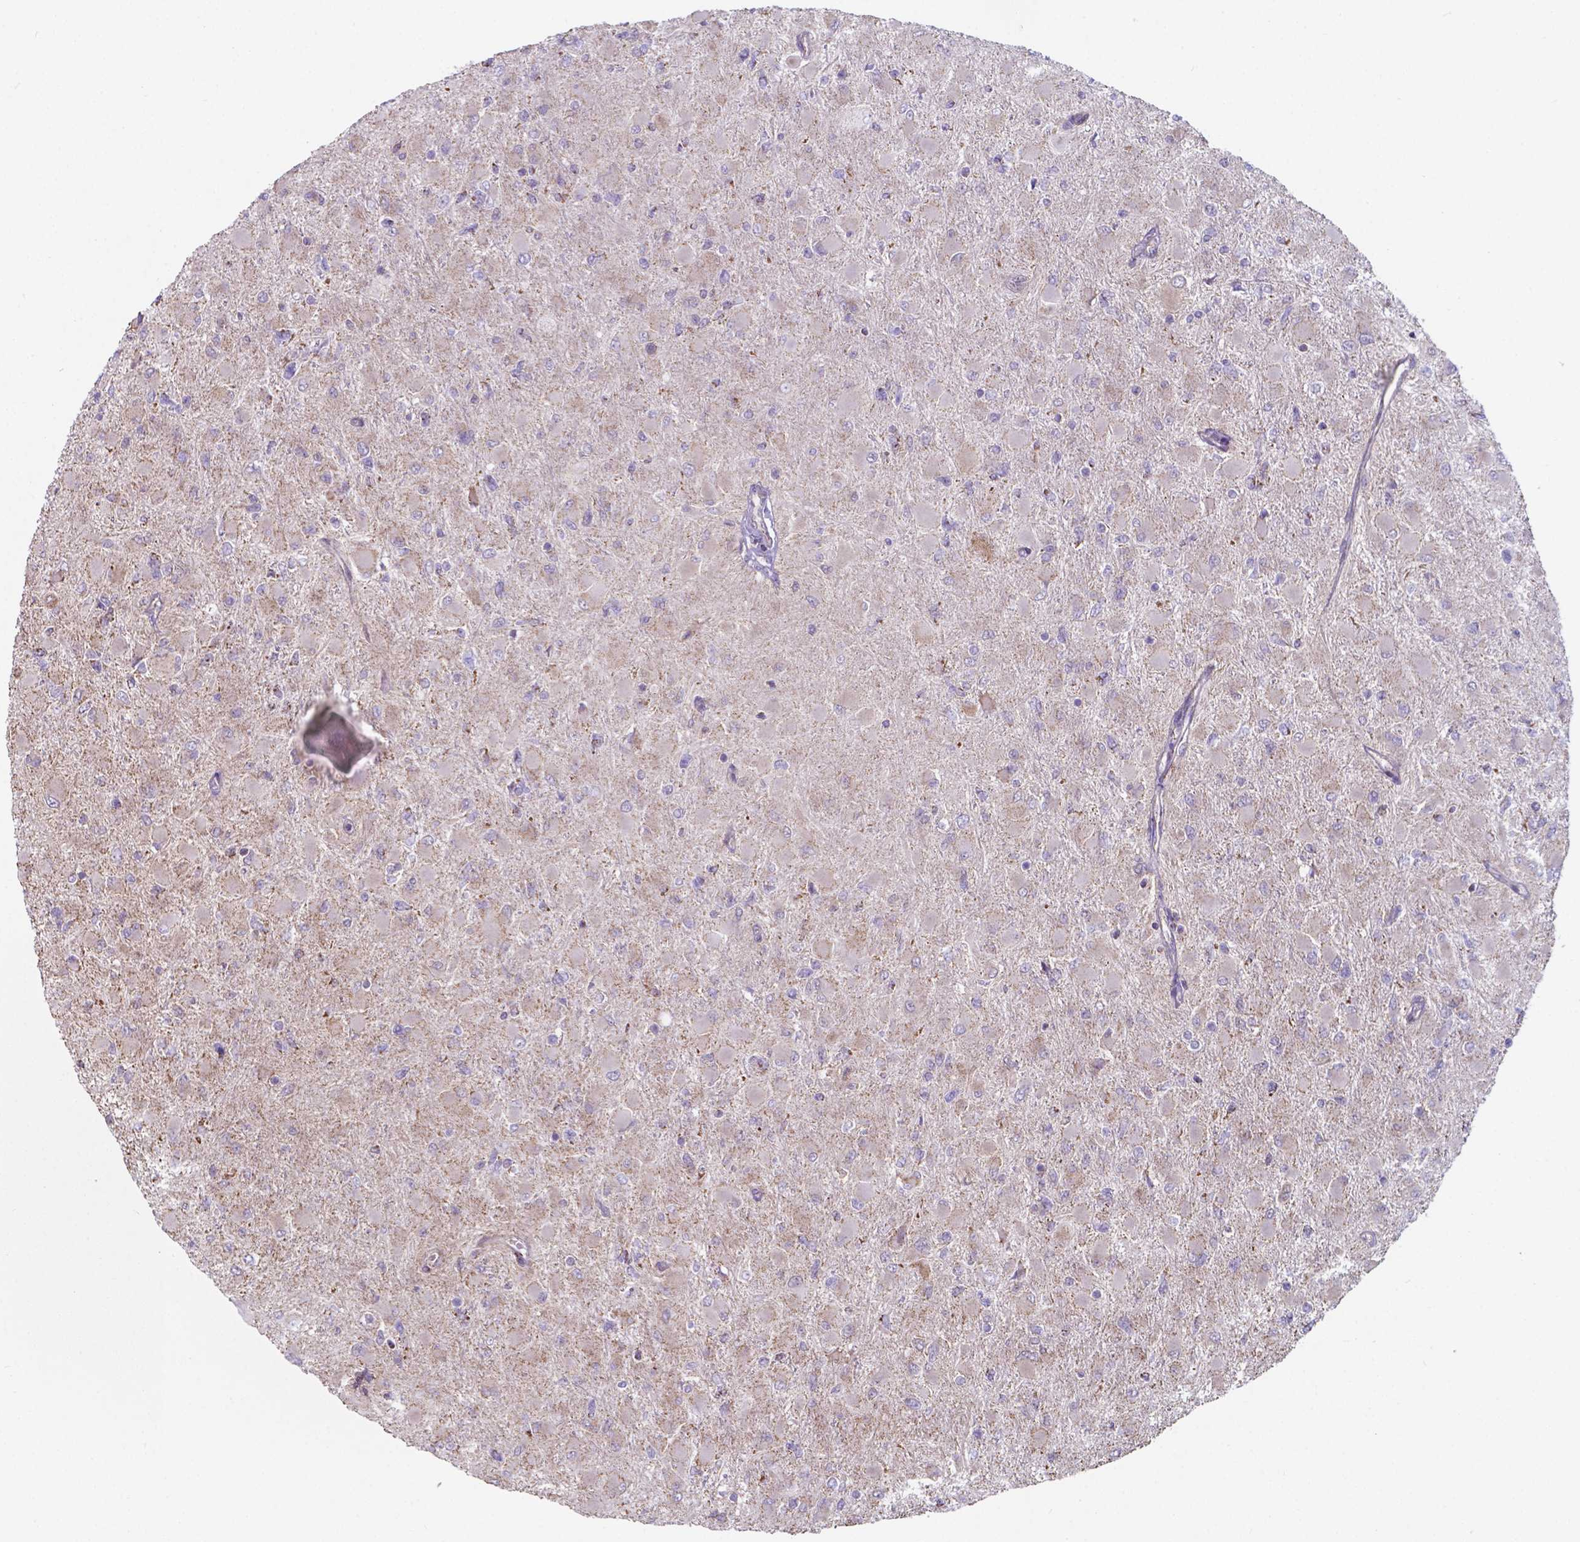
{"staining": {"intensity": "weak", "quantity": "<25%", "location": "cytoplasmic/membranous"}, "tissue": "glioma", "cell_type": "Tumor cells", "image_type": "cancer", "snomed": [{"axis": "morphology", "description": "Glioma, malignant, High grade"}, {"axis": "topography", "description": "Cerebral cortex"}], "caption": "High-grade glioma (malignant) was stained to show a protein in brown. There is no significant expression in tumor cells.", "gene": "FAM114A1", "patient": {"sex": "female", "age": 36}}